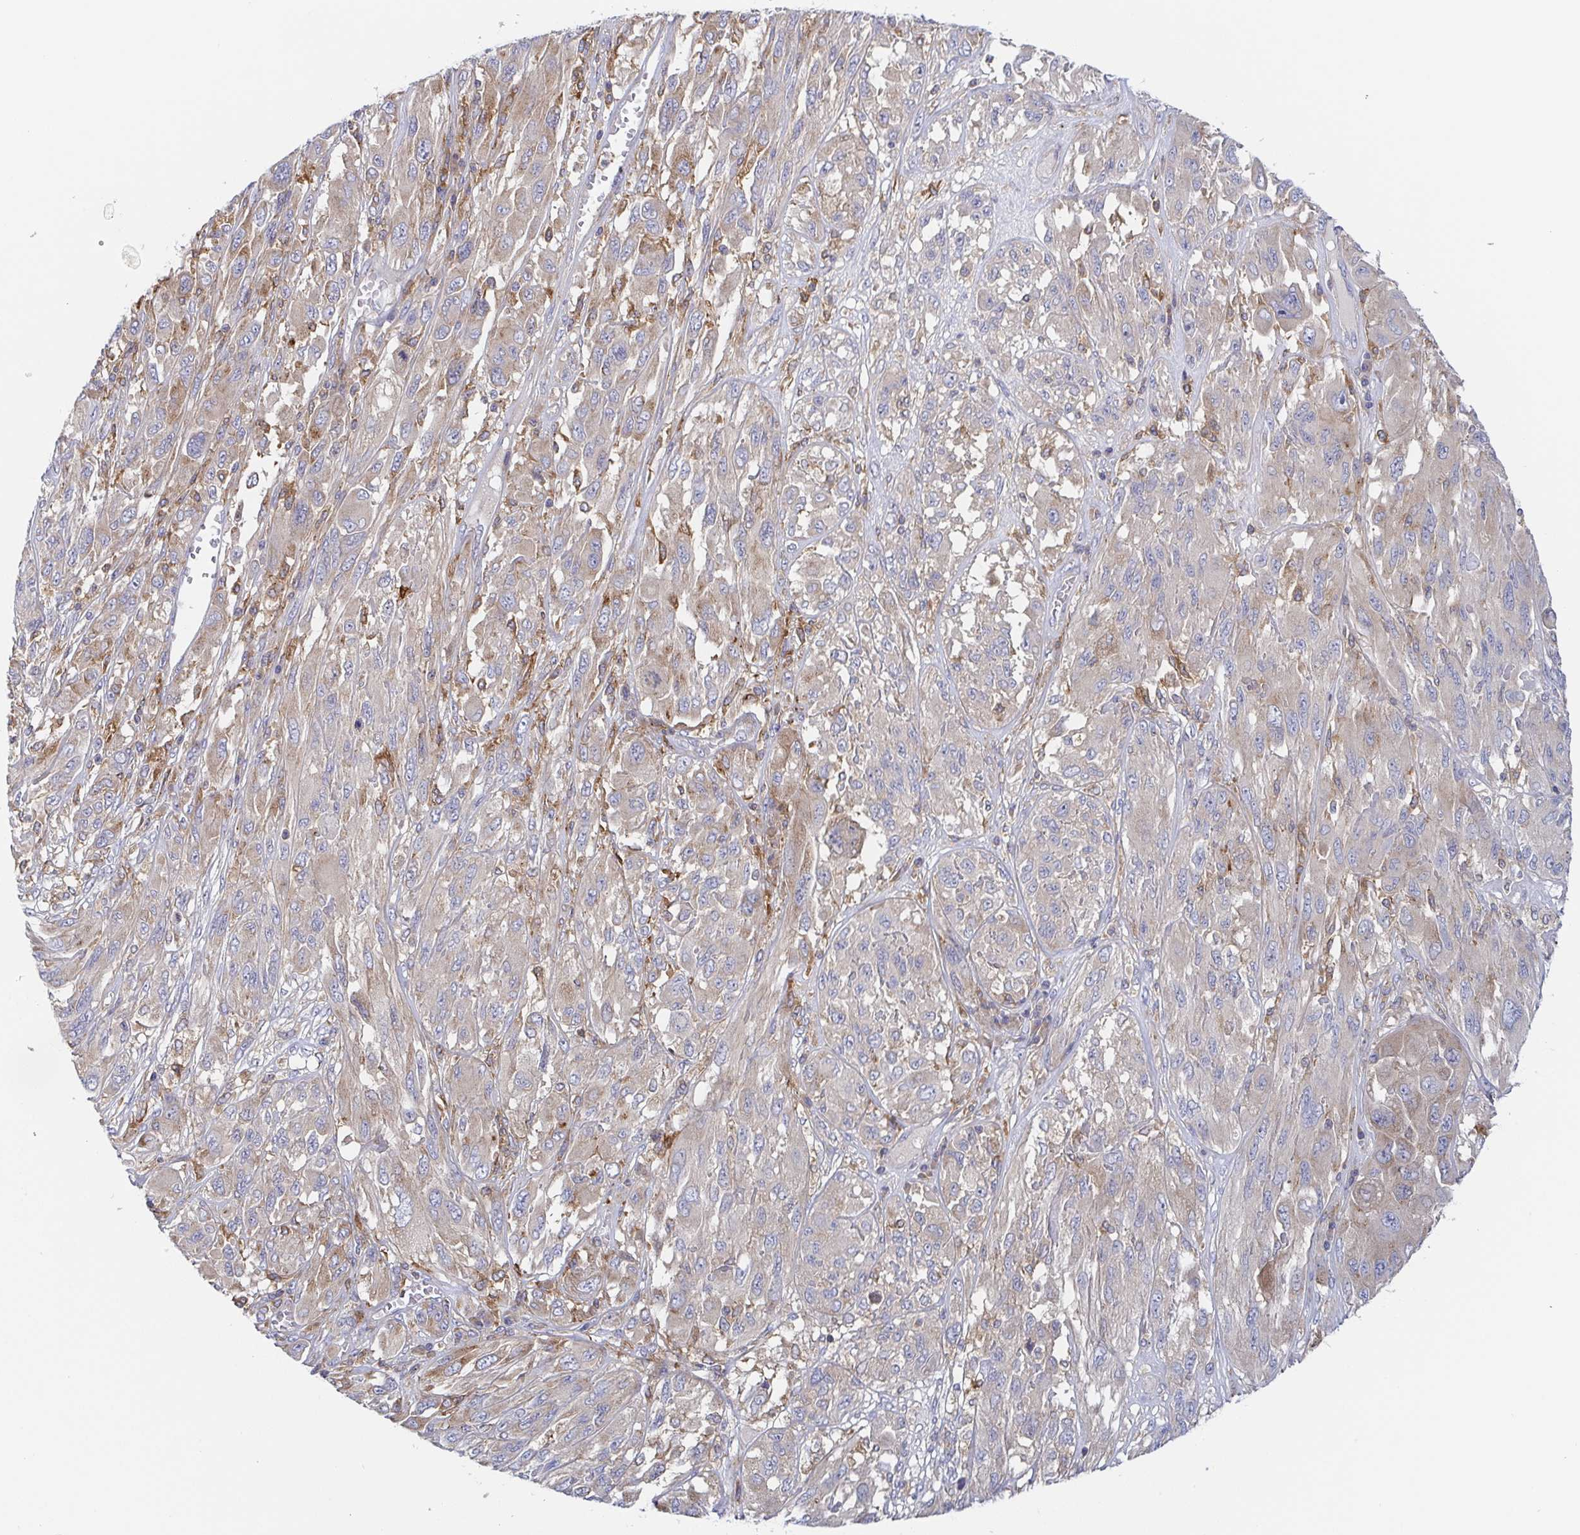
{"staining": {"intensity": "weak", "quantity": "25%-75%", "location": "cytoplasmic/membranous"}, "tissue": "melanoma", "cell_type": "Tumor cells", "image_type": "cancer", "snomed": [{"axis": "morphology", "description": "Malignant melanoma, NOS"}, {"axis": "topography", "description": "Skin"}], "caption": "A low amount of weak cytoplasmic/membranous positivity is present in about 25%-75% of tumor cells in melanoma tissue.", "gene": "TUFT1", "patient": {"sex": "female", "age": 91}}